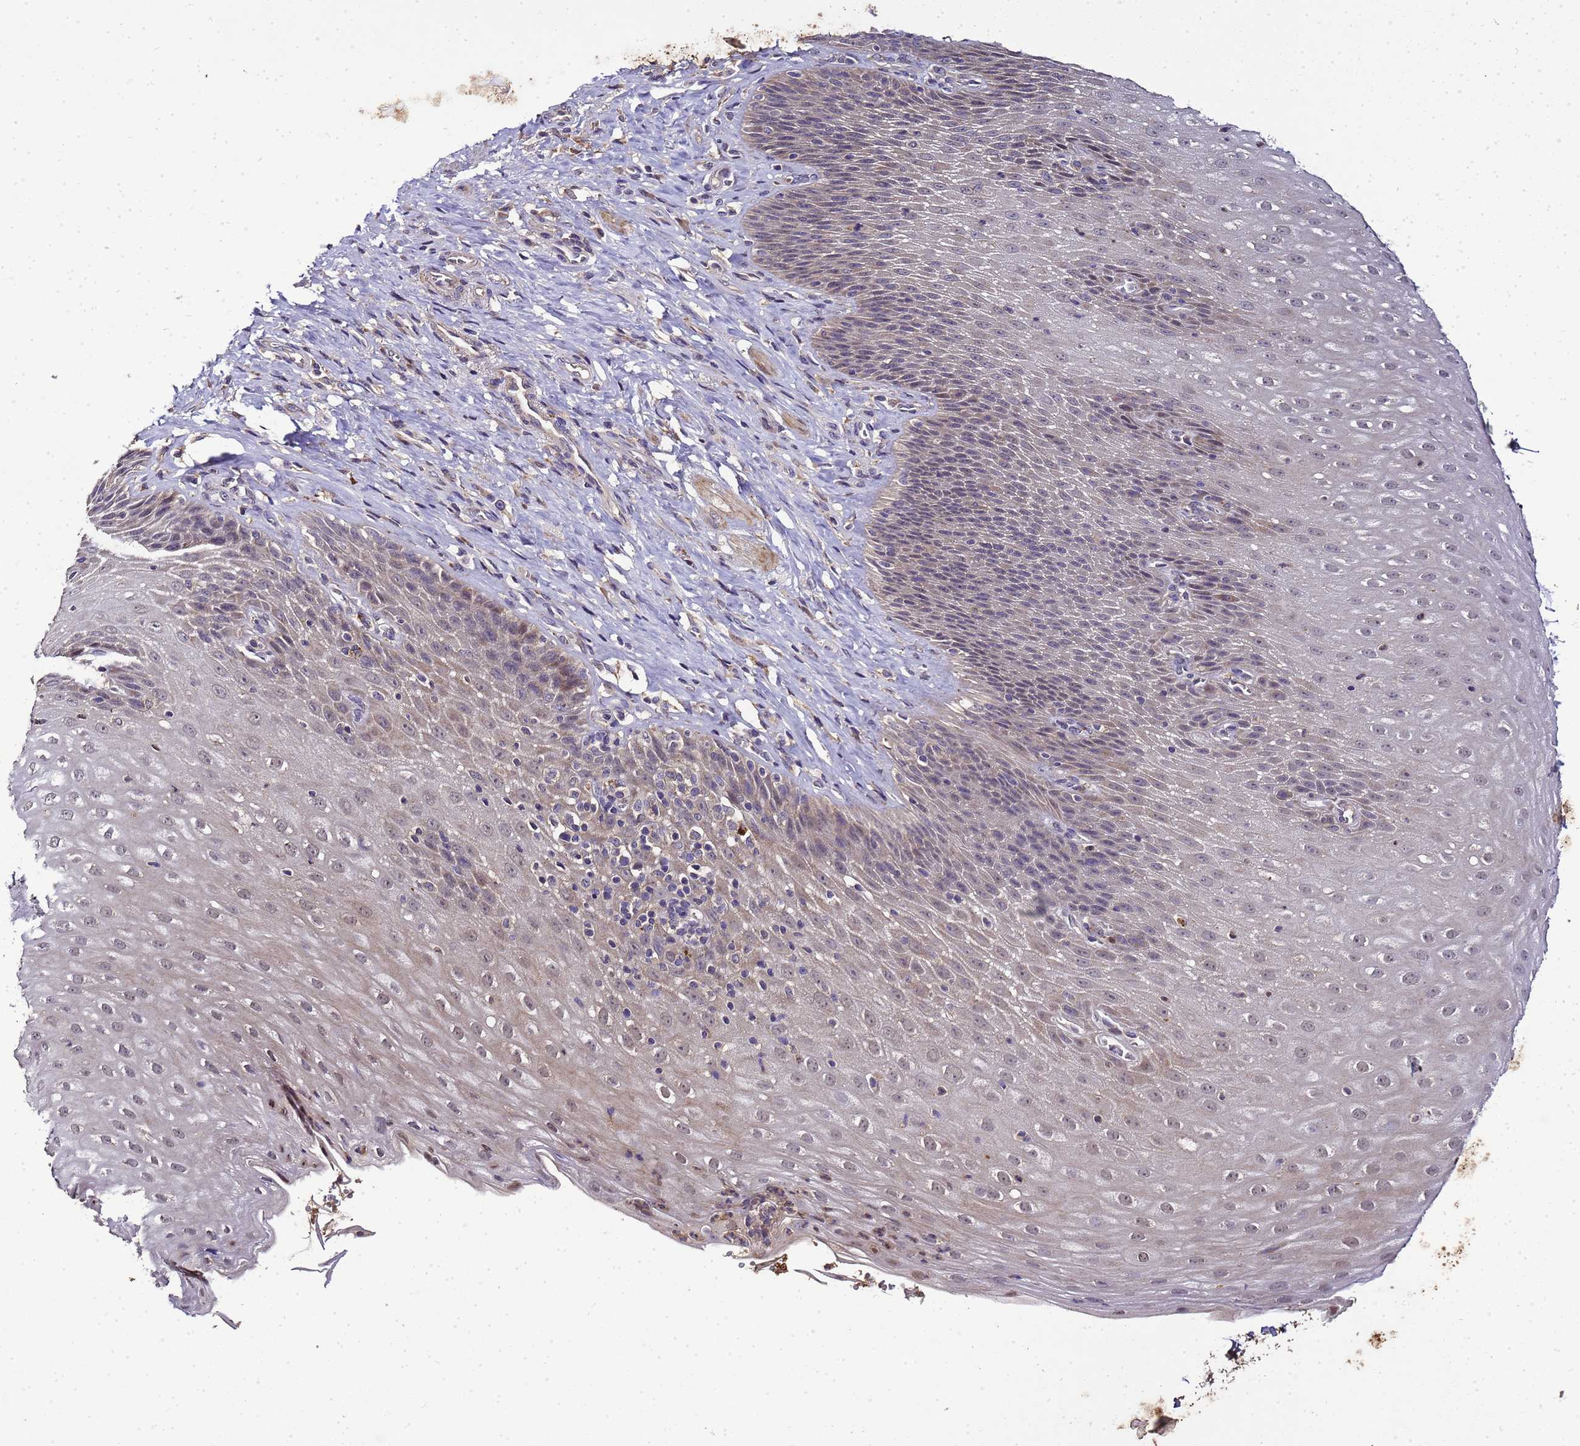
{"staining": {"intensity": "moderate", "quantity": "25%-75%", "location": "nuclear"}, "tissue": "esophagus", "cell_type": "Squamous epithelial cells", "image_type": "normal", "snomed": [{"axis": "morphology", "description": "Normal tissue, NOS"}, {"axis": "topography", "description": "Esophagus"}], "caption": "Immunohistochemical staining of benign esophagus exhibits 25%-75% levels of moderate nuclear protein positivity in approximately 25%-75% of squamous epithelial cells.", "gene": "LGI4", "patient": {"sex": "female", "age": 61}}